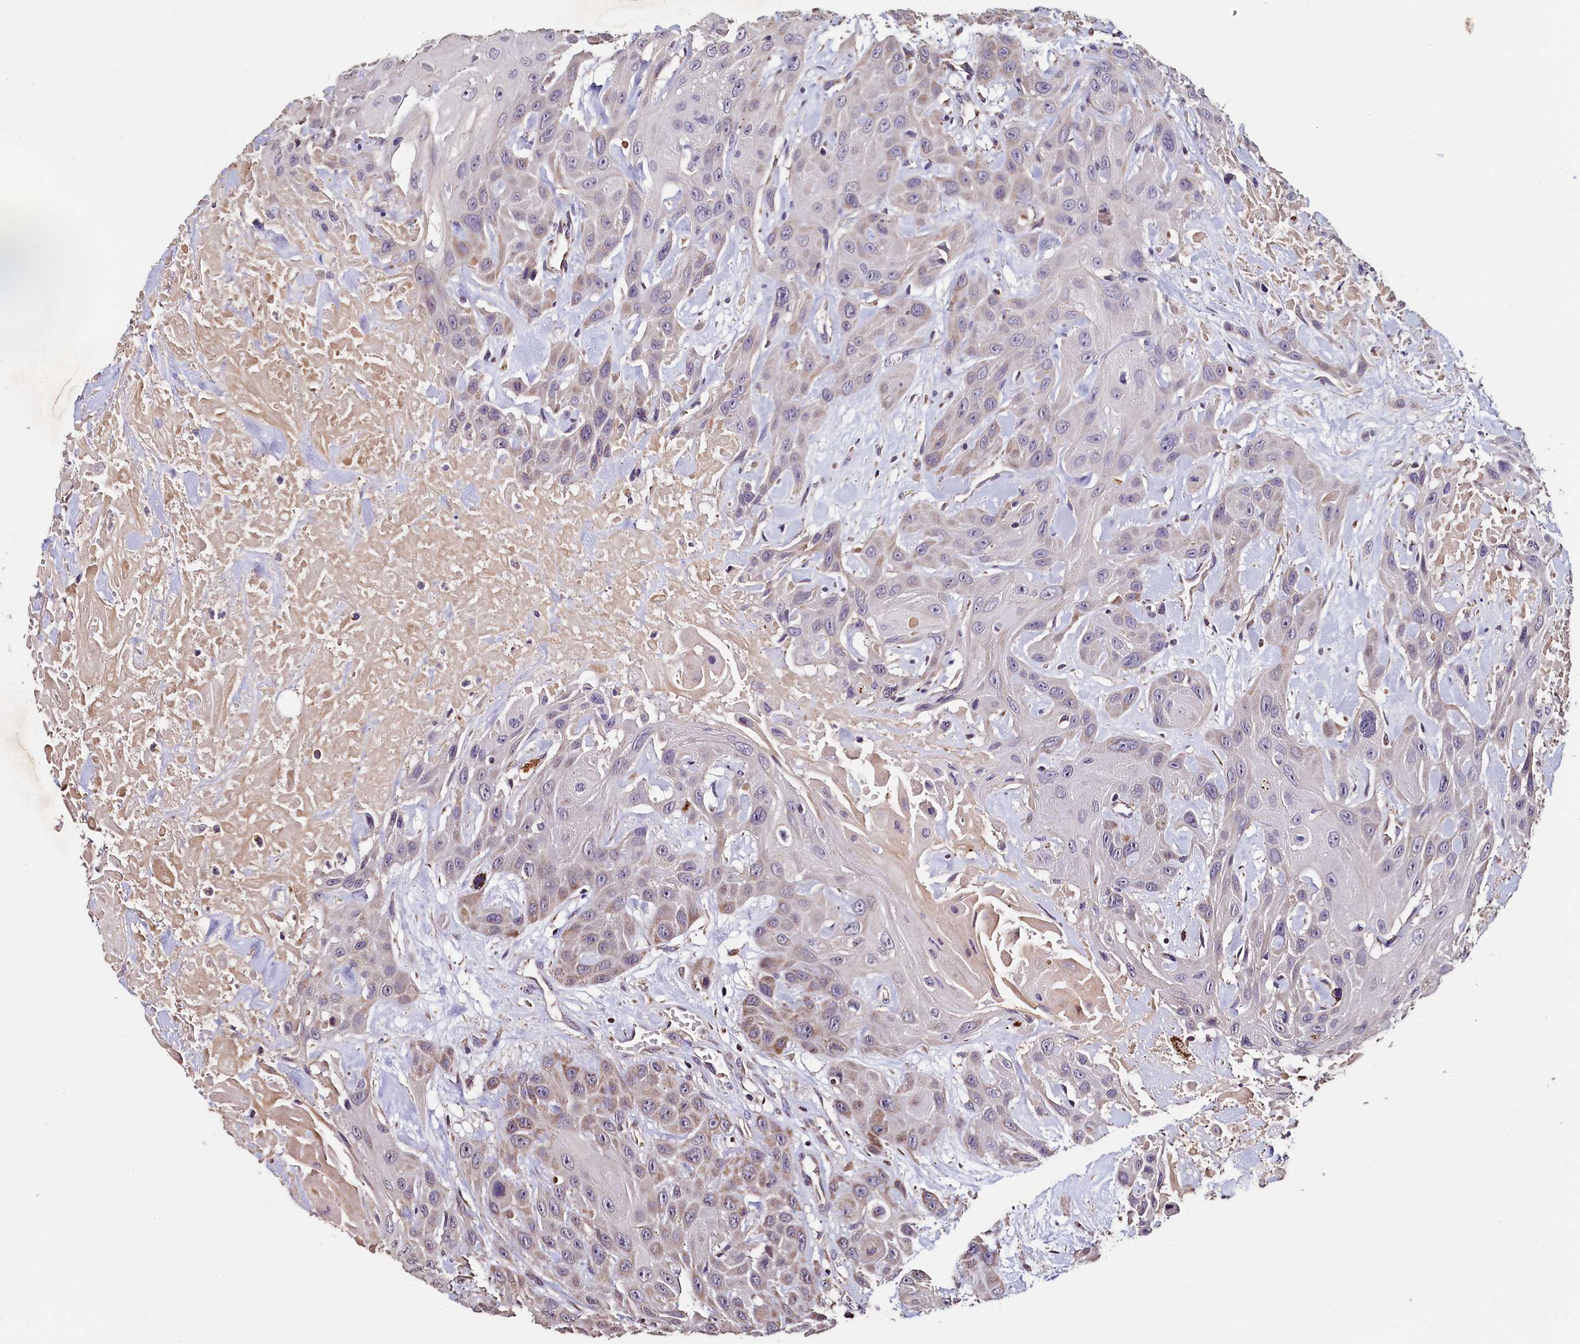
{"staining": {"intensity": "weak", "quantity": "<25%", "location": "cytoplasmic/membranous"}, "tissue": "head and neck cancer", "cell_type": "Tumor cells", "image_type": "cancer", "snomed": [{"axis": "morphology", "description": "Squamous cell carcinoma, NOS"}, {"axis": "topography", "description": "Head-Neck"}], "caption": "A histopathology image of squamous cell carcinoma (head and neck) stained for a protein displays no brown staining in tumor cells.", "gene": "COQ9", "patient": {"sex": "male", "age": 81}}